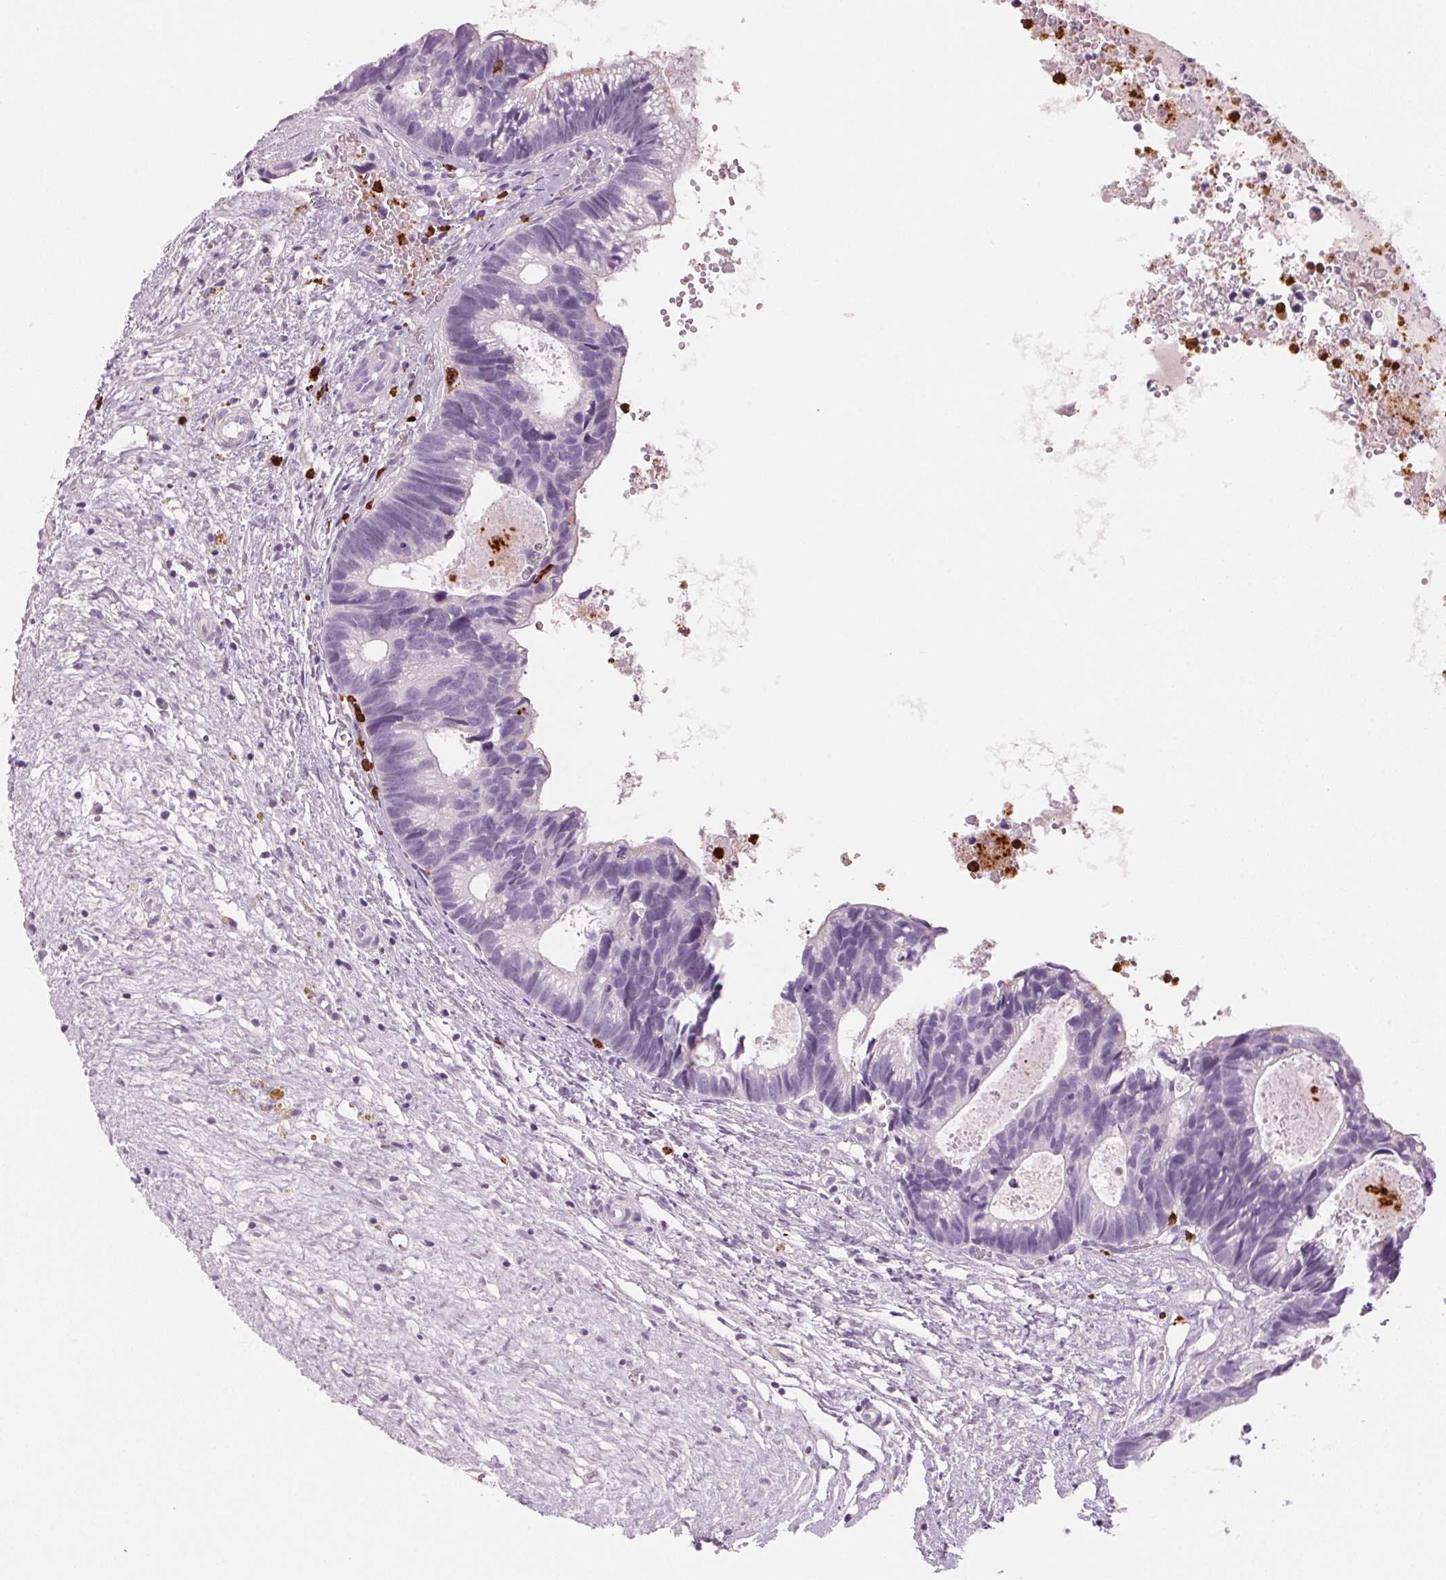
{"staining": {"intensity": "negative", "quantity": "none", "location": "none"}, "tissue": "head and neck cancer", "cell_type": "Tumor cells", "image_type": "cancer", "snomed": [{"axis": "morphology", "description": "Adenocarcinoma, NOS"}, {"axis": "topography", "description": "Head-Neck"}], "caption": "A micrograph of head and neck adenocarcinoma stained for a protein displays no brown staining in tumor cells.", "gene": "KLK7", "patient": {"sex": "male", "age": 62}}